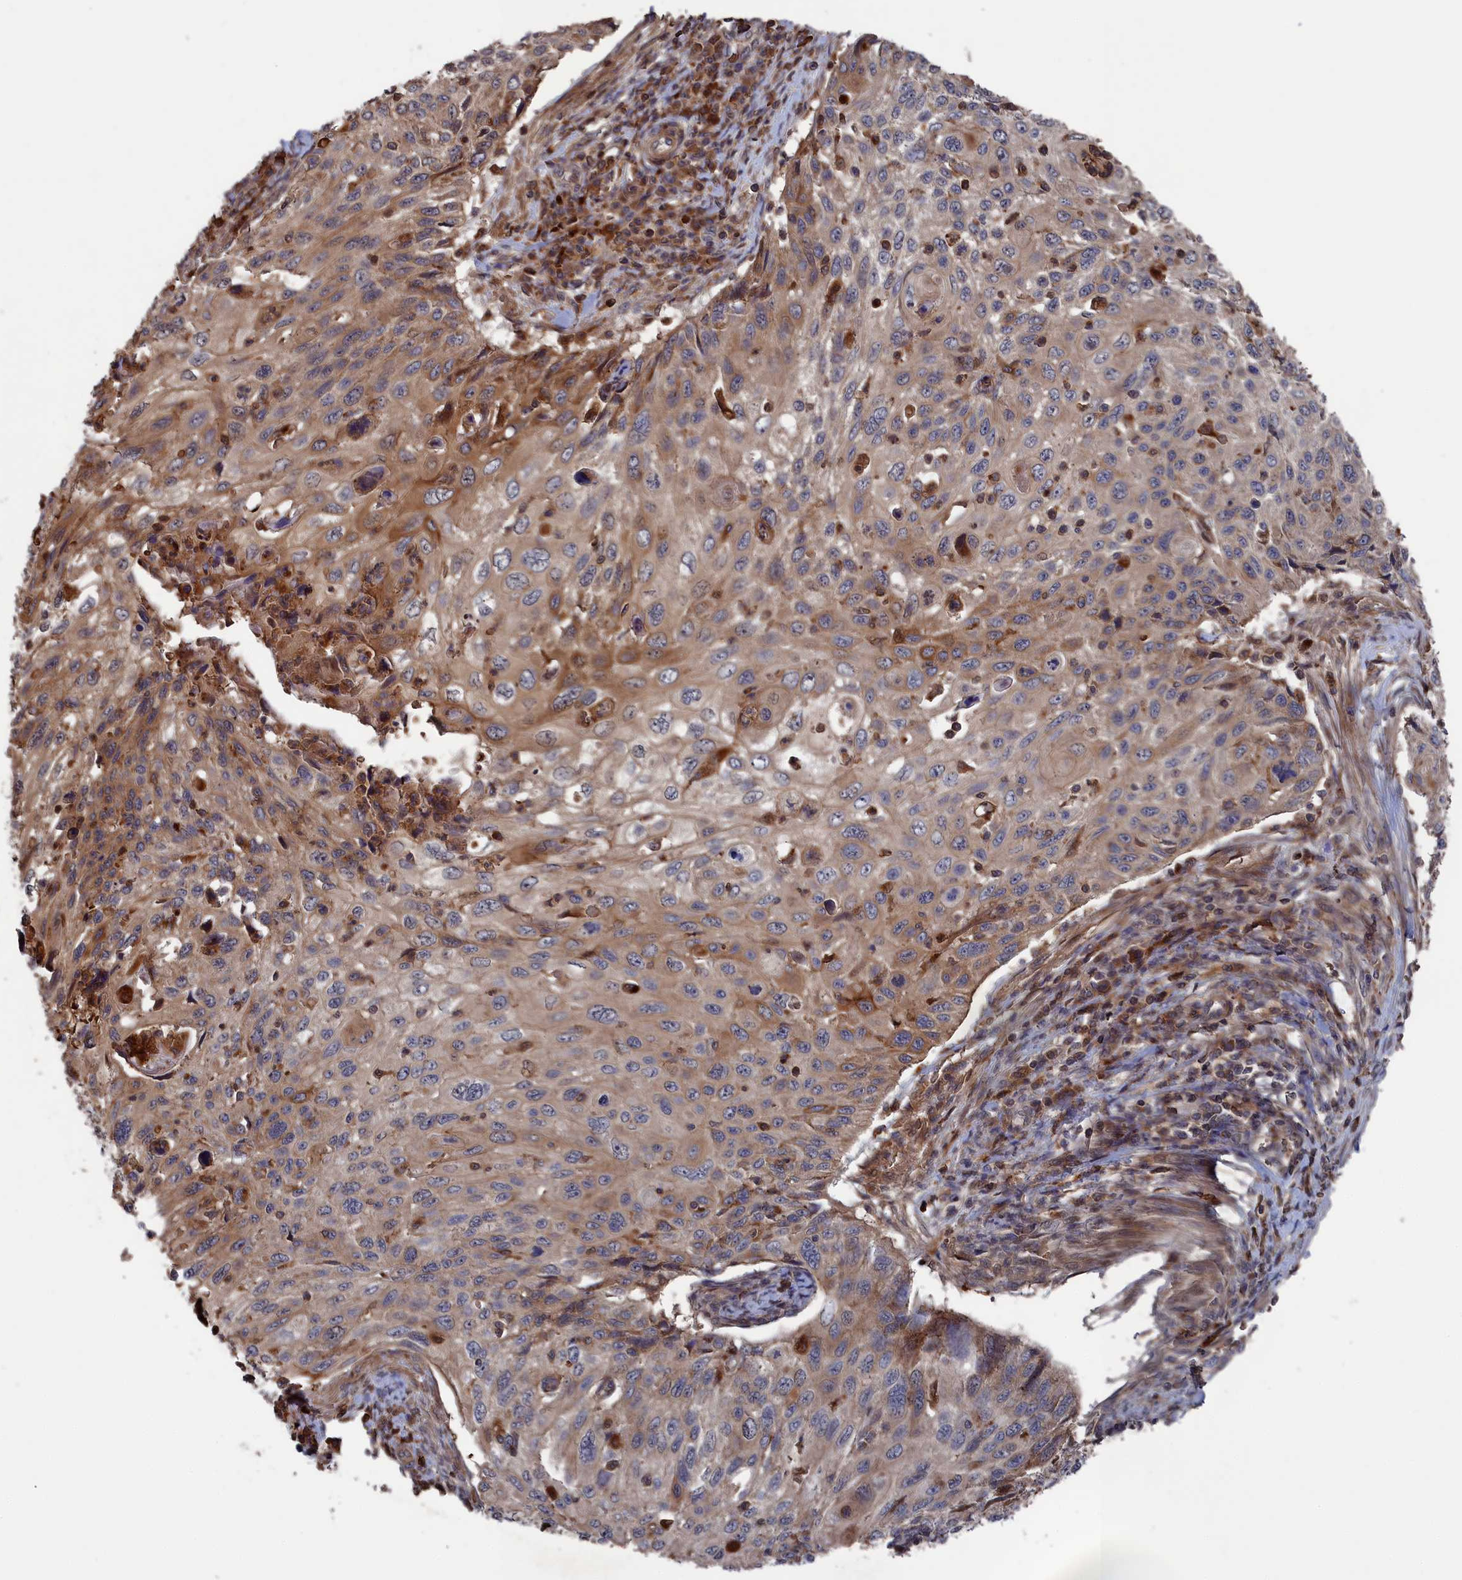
{"staining": {"intensity": "moderate", "quantity": "<25%", "location": "cytoplasmic/membranous"}, "tissue": "cervical cancer", "cell_type": "Tumor cells", "image_type": "cancer", "snomed": [{"axis": "morphology", "description": "Squamous cell carcinoma, NOS"}, {"axis": "topography", "description": "Cervix"}], "caption": "The immunohistochemical stain highlights moderate cytoplasmic/membranous expression in tumor cells of cervical cancer tissue.", "gene": "PLA2G15", "patient": {"sex": "female", "age": 70}}